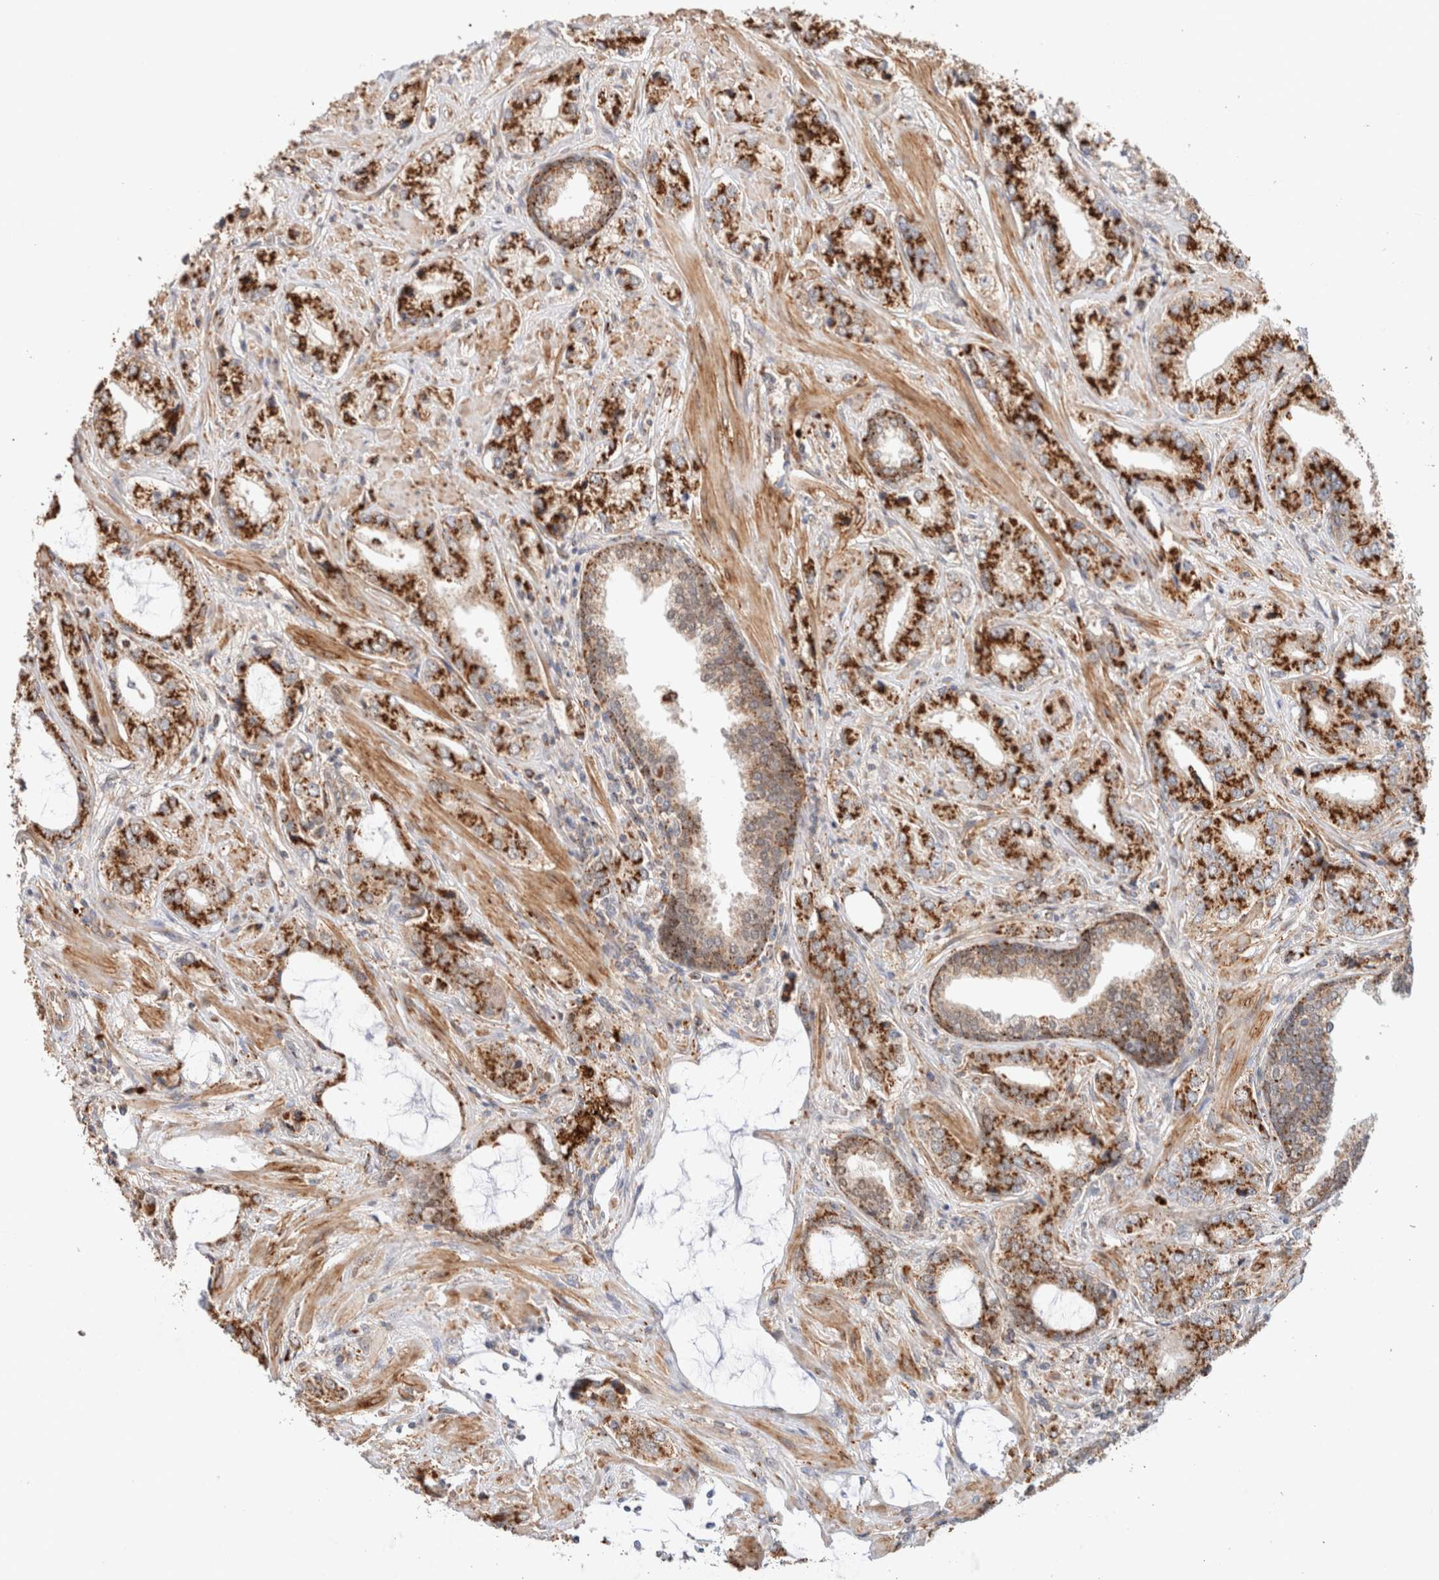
{"staining": {"intensity": "strong", "quantity": ">75%", "location": "cytoplasmic/membranous"}, "tissue": "prostate cancer", "cell_type": "Tumor cells", "image_type": "cancer", "snomed": [{"axis": "morphology", "description": "Adenocarcinoma, High grade"}, {"axis": "topography", "description": "Prostate"}], "caption": "This image exhibits immunohistochemistry staining of prostate adenocarcinoma (high-grade), with high strong cytoplasmic/membranous staining in about >75% of tumor cells.", "gene": "RABEPK", "patient": {"sex": "male", "age": 66}}